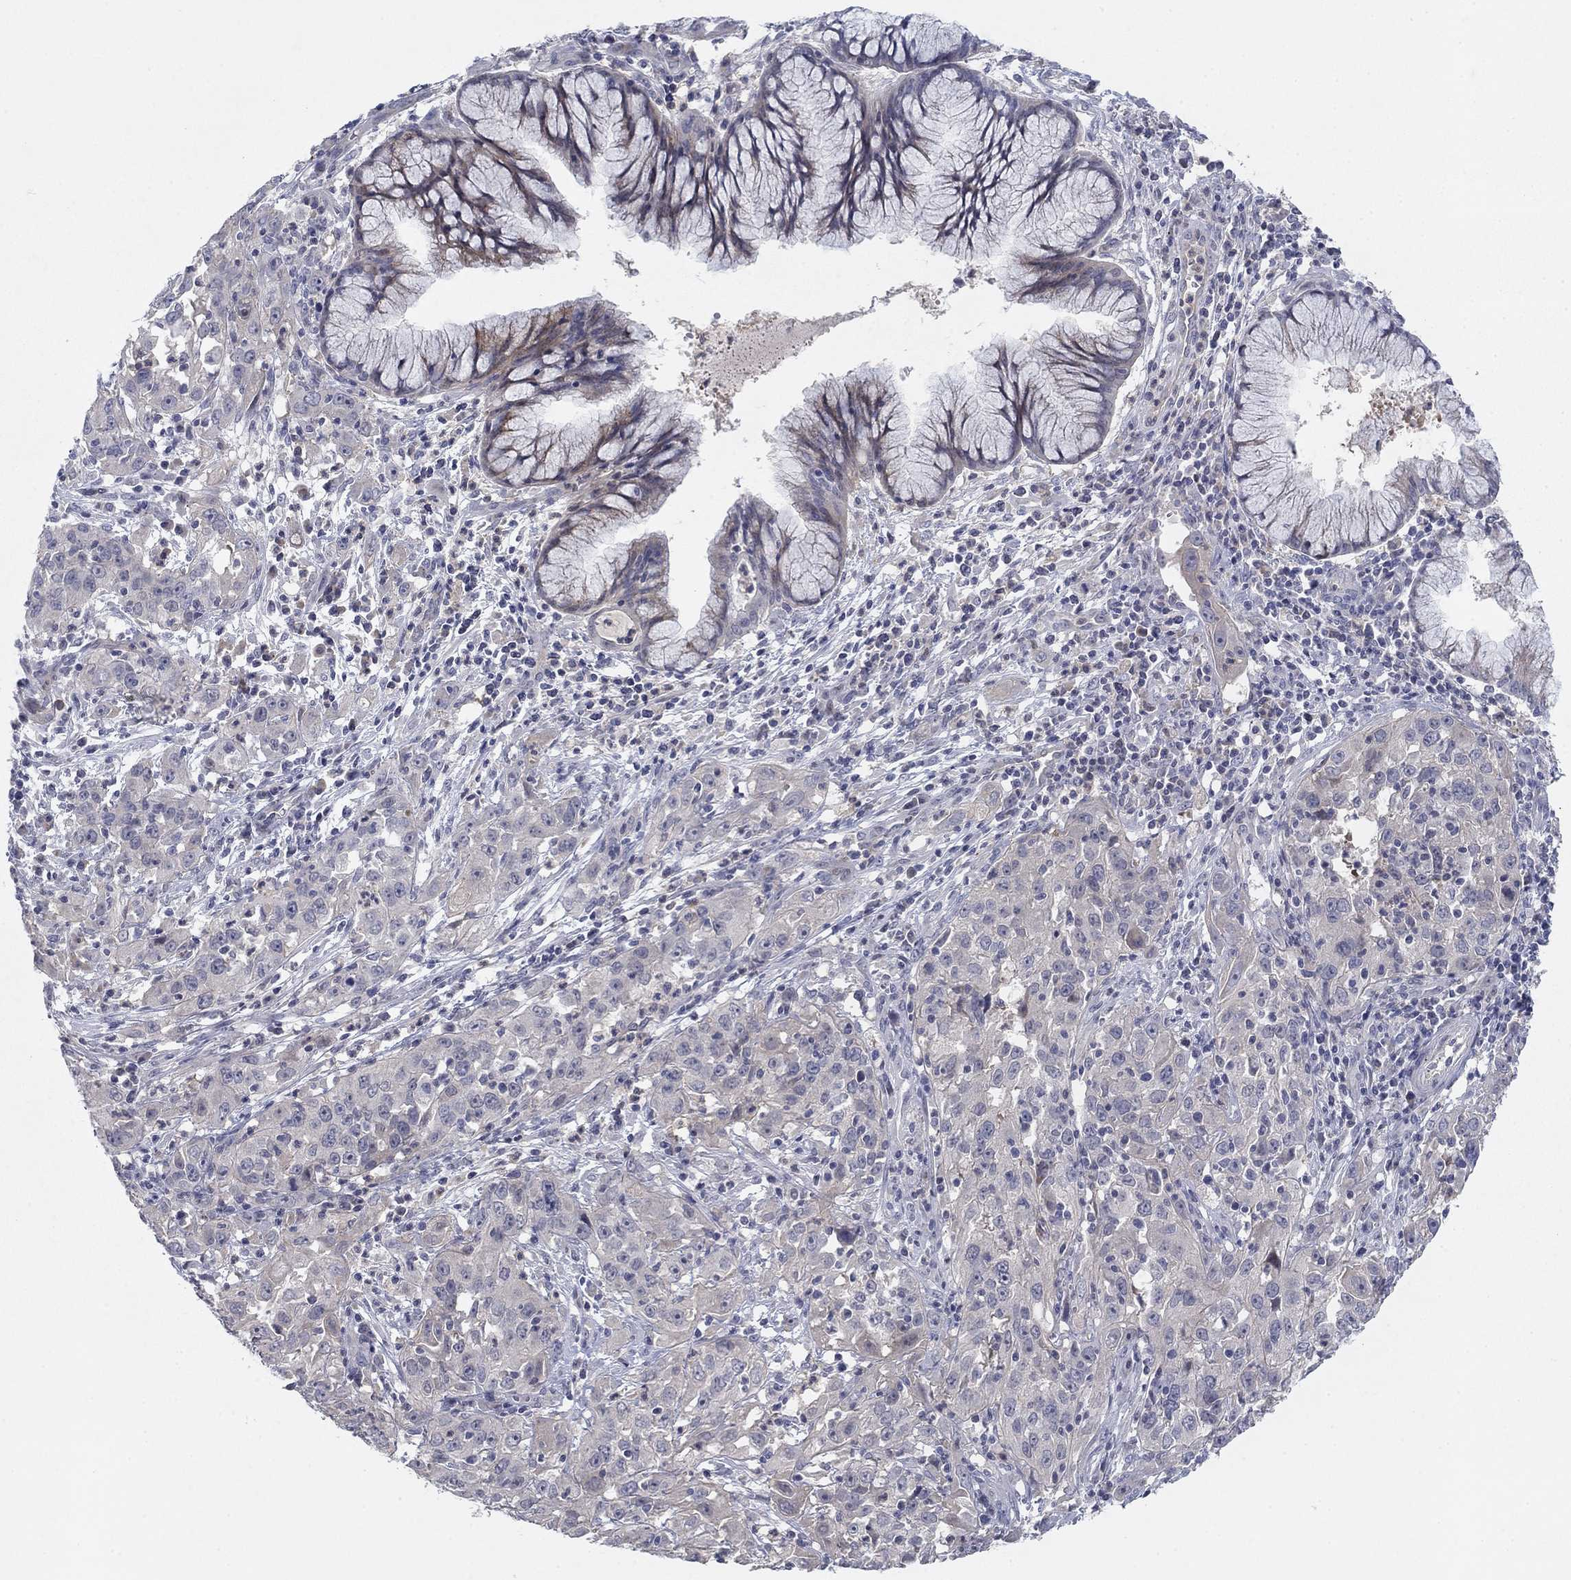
{"staining": {"intensity": "negative", "quantity": "none", "location": "none"}, "tissue": "cervical cancer", "cell_type": "Tumor cells", "image_type": "cancer", "snomed": [{"axis": "morphology", "description": "Squamous cell carcinoma, NOS"}, {"axis": "topography", "description": "Cervix"}], "caption": "DAB (3,3'-diaminobenzidine) immunohistochemical staining of human cervical cancer exhibits no significant expression in tumor cells.", "gene": "AMN1", "patient": {"sex": "female", "age": 32}}